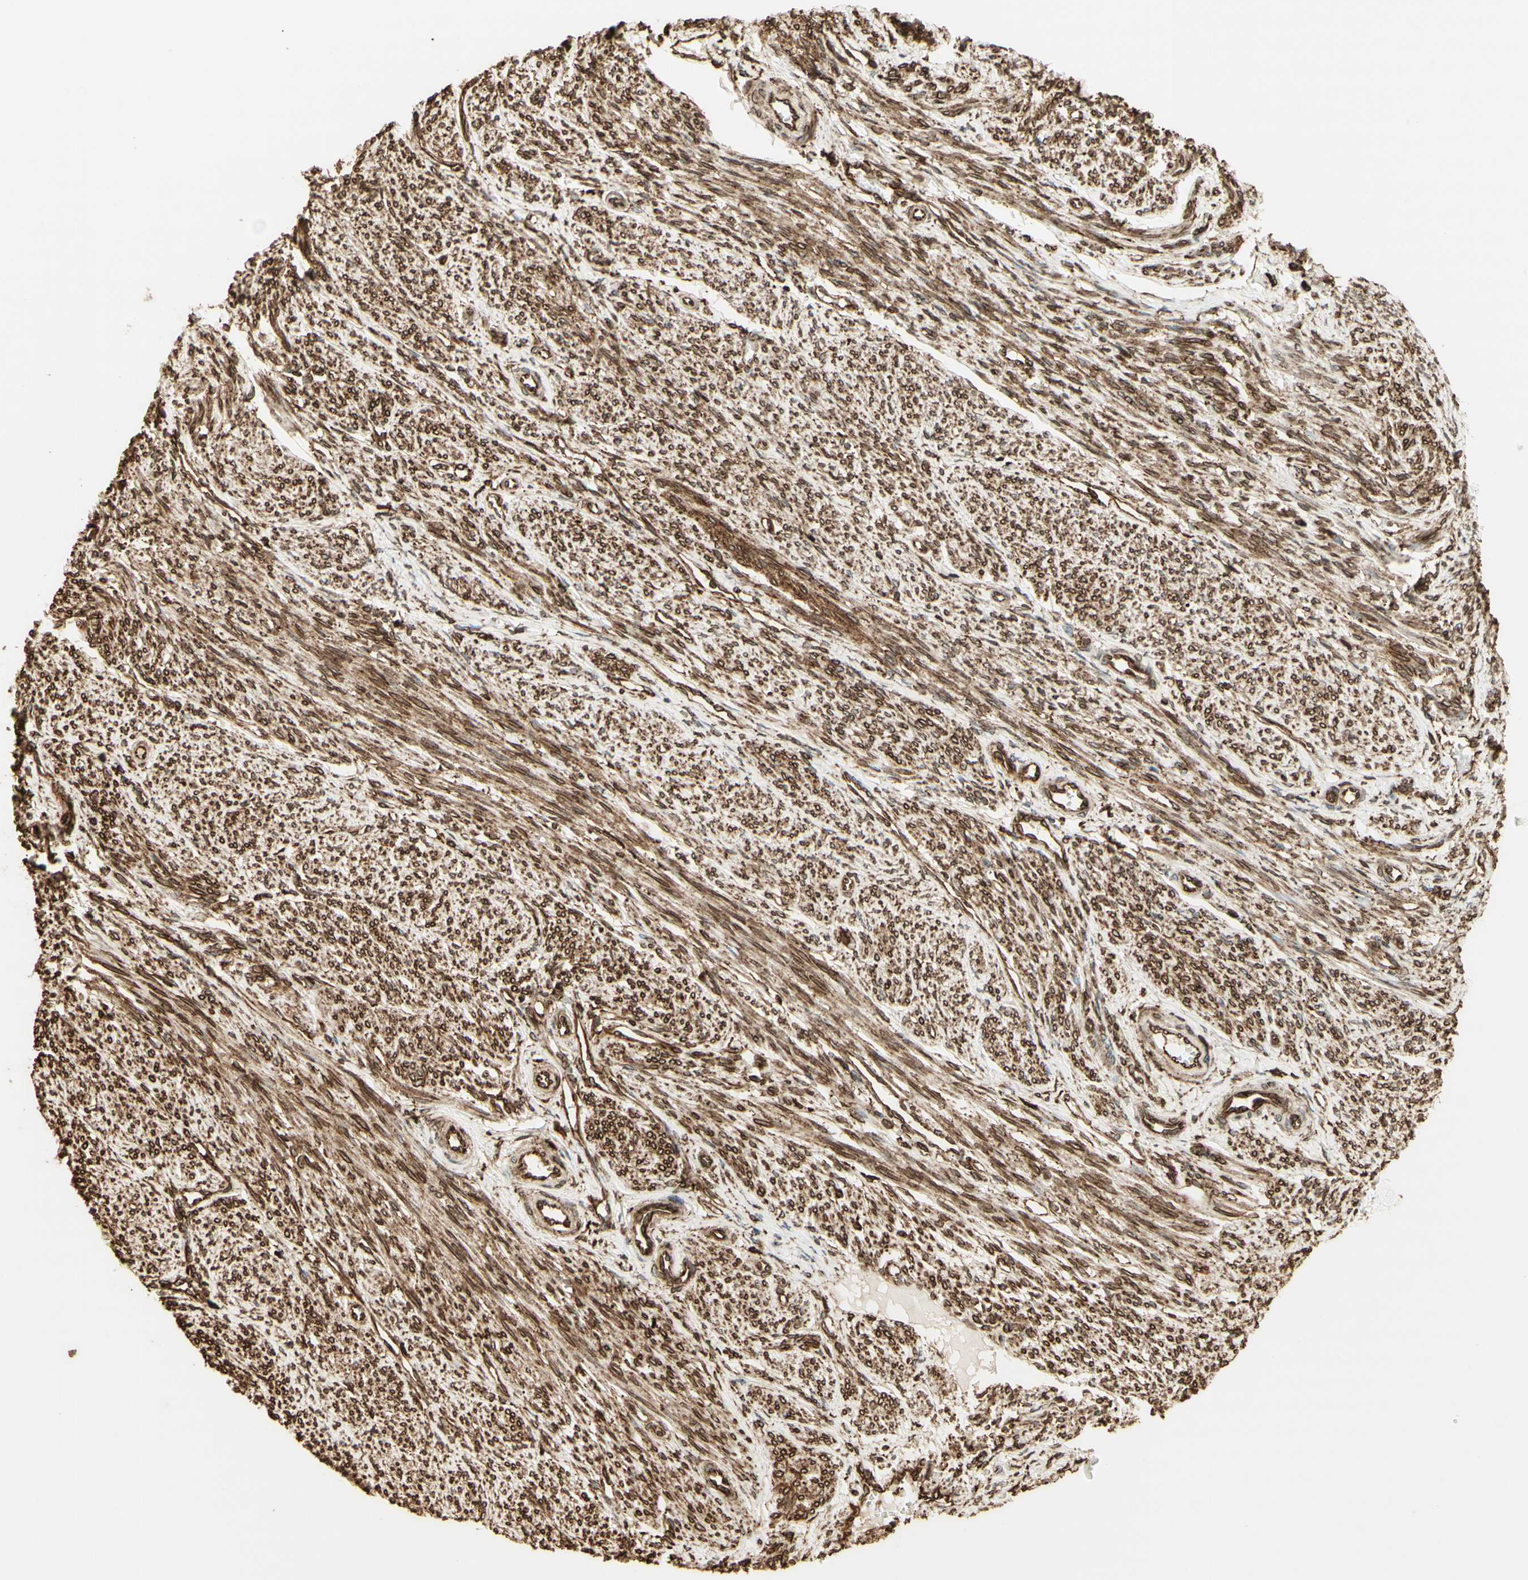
{"staining": {"intensity": "moderate", "quantity": ">75%", "location": "cytoplasmic/membranous"}, "tissue": "smooth muscle", "cell_type": "Smooth muscle cells", "image_type": "normal", "snomed": [{"axis": "morphology", "description": "Normal tissue, NOS"}, {"axis": "topography", "description": "Smooth muscle"}], "caption": "A medium amount of moderate cytoplasmic/membranous positivity is identified in about >75% of smooth muscle cells in unremarkable smooth muscle.", "gene": "CANX", "patient": {"sex": "female", "age": 65}}